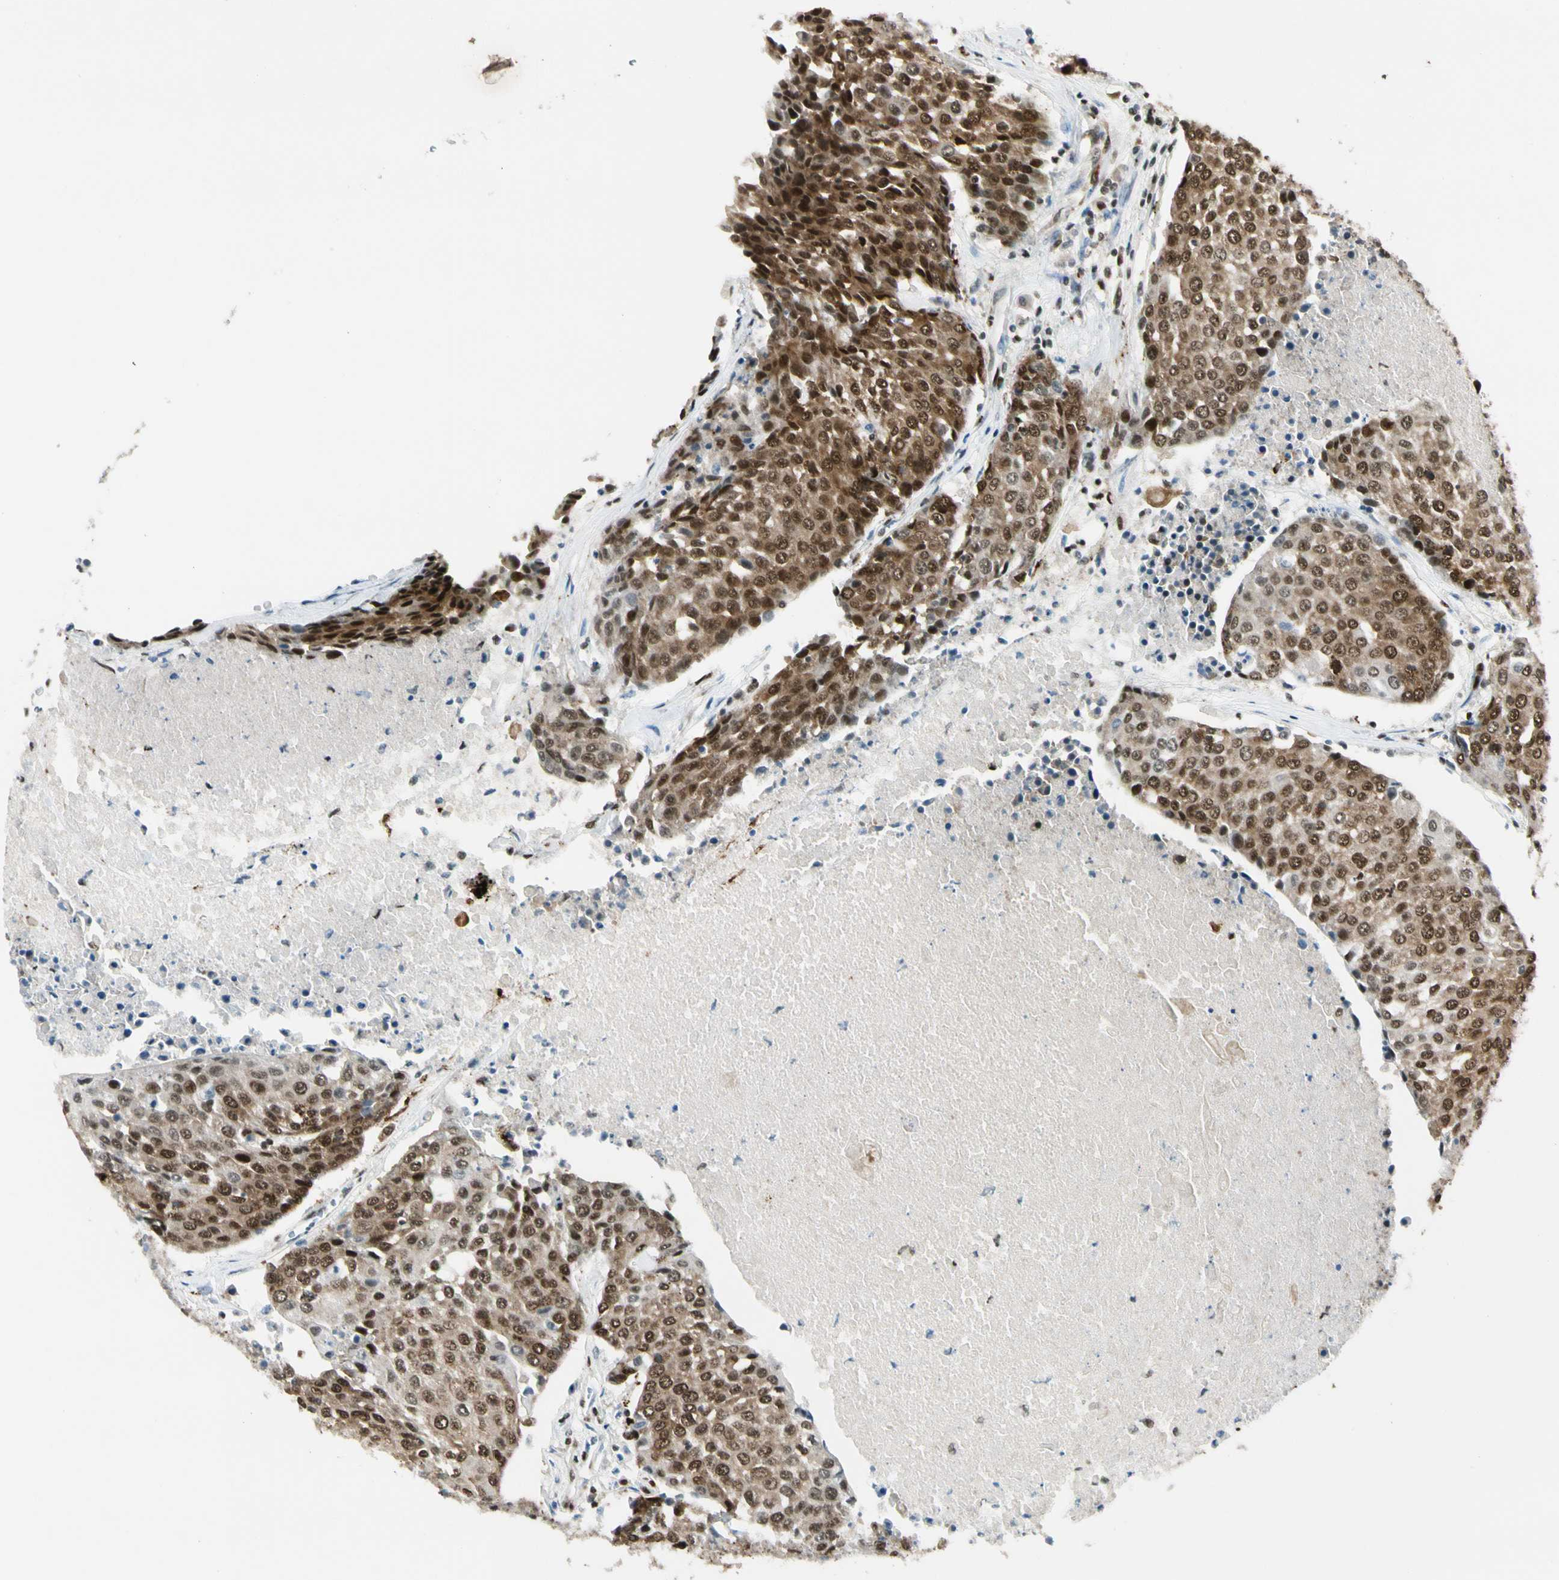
{"staining": {"intensity": "strong", "quantity": ">75%", "location": "cytoplasmic/membranous,nuclear"}, "tissue": "urothelial cancer", "cell_type": "Tumor cells", "image_type": "cancer", "snomed": [{"axis": "morphology", "description": "Urothelial carcinoma, High grade"}, {"axis": "topography", "description": "Urinary bladder"}], "caption": "This photomicrograph displays urothelial carcinoma (high-grade) stained with immunohistochemistry (IHC) to label a protein in brown. The cytoplasmic/membranous and nuclear of tumor cells show strong positivity for the protein. Nuclei are counter-stained blue.", "gene": "FUS", "patient": {"sex": "female", "age": 85}}